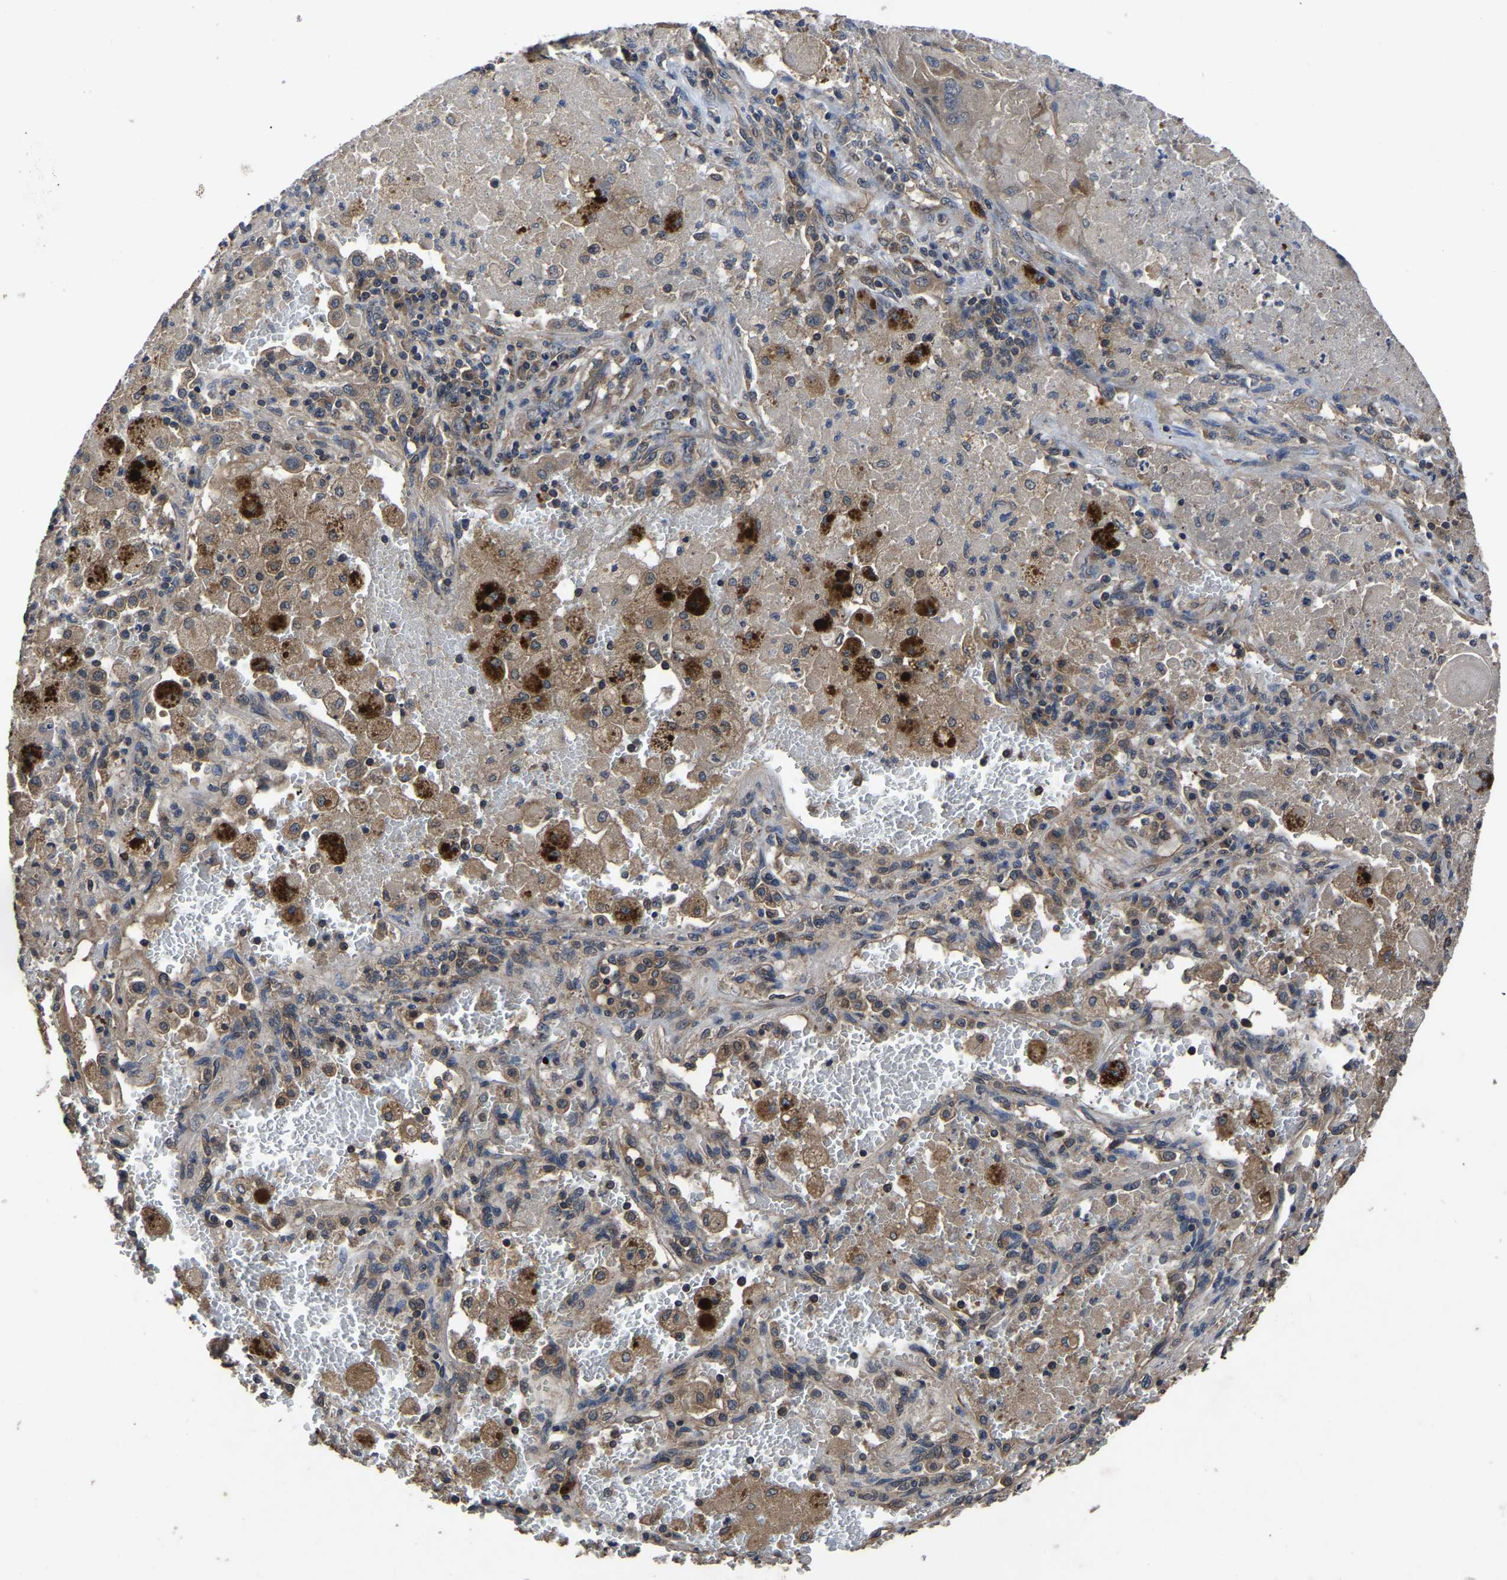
{"staining": {"intensity": "moderate", "quantity": "<25%", "location": "cytoplasmic/membranous"}, "tissue": "lung cancer", "cell_type": "Tumor cells", "image_type": "cancer", "snomed": [{"axis": "morphology", "description": "Squamous cell carcinoma, NOS"}, {"axis": "topography", "description": "Lung"}], "caption": "Human squamous cell carcinoma (lung) stained with a brown dye shows moderate cytoplasmic/membranous positive staining in approximately <25% of tumor cells.", "gene": "CRYZL1", "patient": {"sex": "male", "age": 61}}